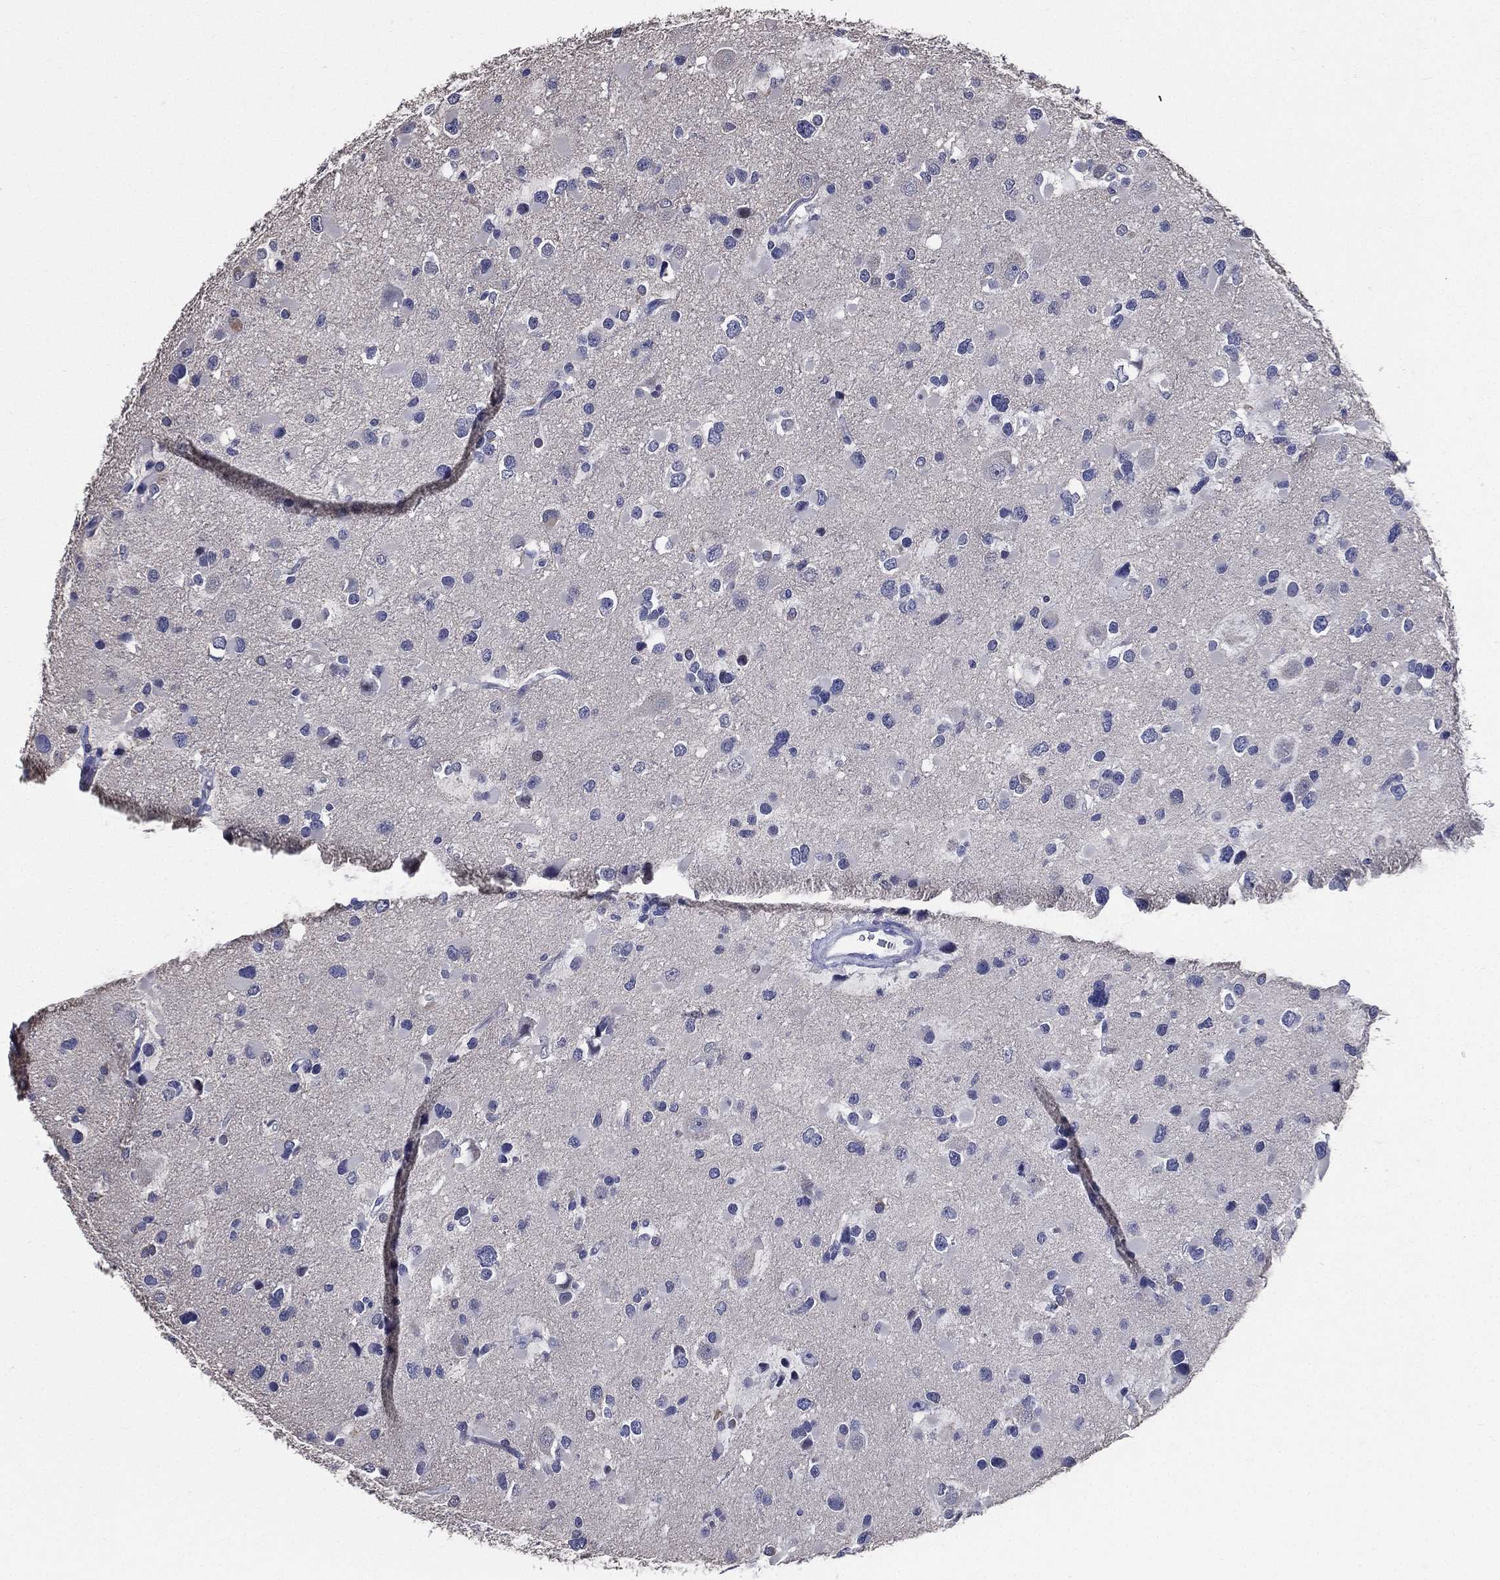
{"staining": {"intensity": "negative", "quantity": "none", "location": "none"}, "tissue": "glioma", "cell_type": "Tumor cells", "image_type": "cancer", "snomed": [{"axis": "morphology", "description": "Glioma, malignant, Low grade"}, {"axis": "topography", "description": "Brain"}], "caption": "A histopathology image of human glioma is negative for staining in tumor cells.", "gene": "DPYS", "patient": {"sex": "female", "age": 32}}